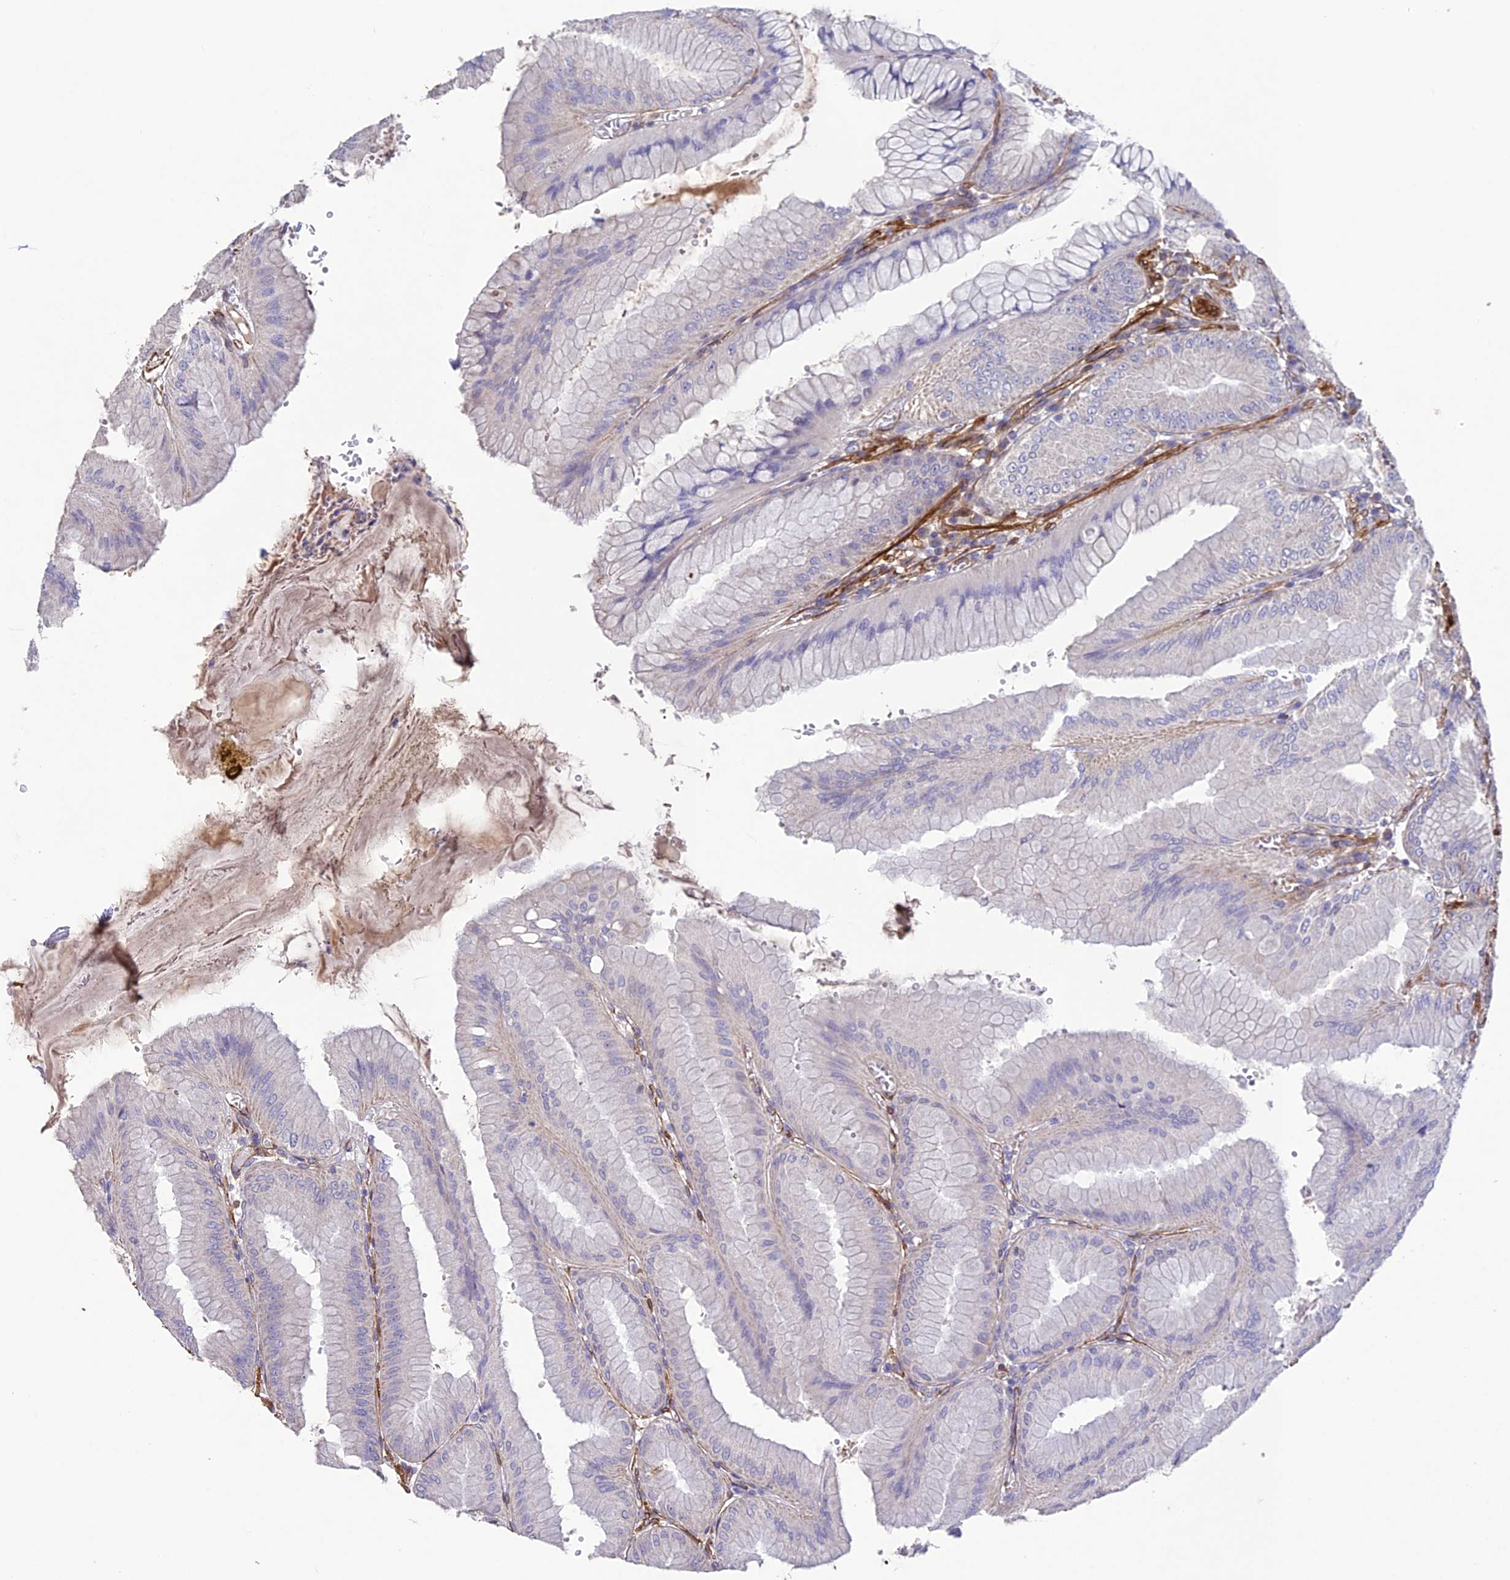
{"staining": {"intensity": "strong", "quantity": "<25%", "location": "cytoplasmic/membranous"}, "tissue": "stomach", "cell_type": "Glandular cells", "image_type": "normal", "snomed": [{"axis": "morphology", "description": "Normal tissue, NOS"}, {"axis": "topography", "description": "Stomach, lower"}], "caption": "Protein positivity by immunohistochemistry reveals strong cytoplasmic/membranous expression in about <25% of glandular cells in normal stomach. The staining was performed using DAB (3,3'-diaminobenzidine), with brown indicating positive protein expression. Nuclei are stained blue with hematoxylin.", "gene": "TNS1", "patient": {"sex": "male", "age": 71}}